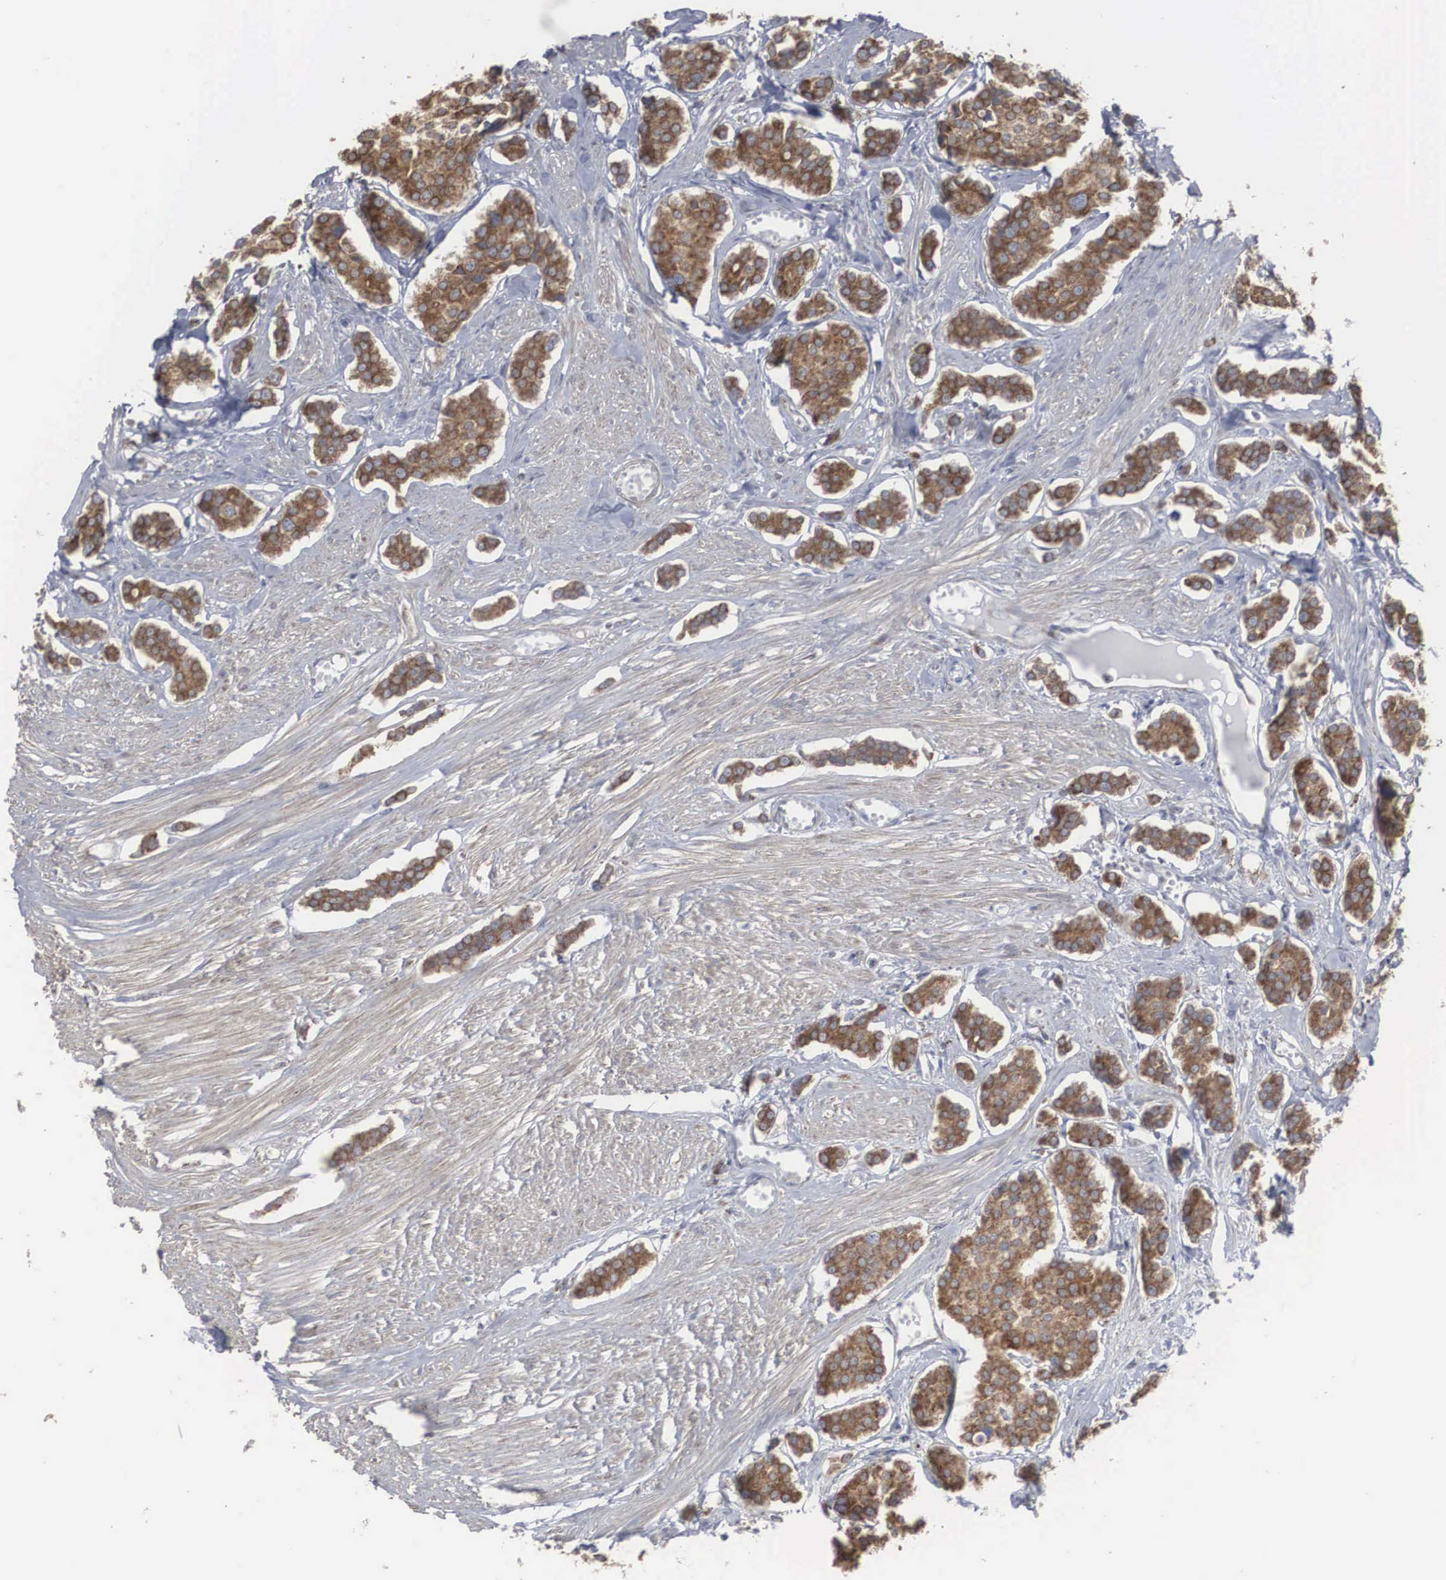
{"staining": {"intensity": "strong", "quantity": ">75%", "location": "cytoplasmic/membranous"}, "tissue": "carcinoid", "cell_type": "Tumor cells", "image_type": "cancer", "snomed": [{"axis": "morphology", "description": "Carcinoid, malignant, NOS"}, {"axis": "topography", "description": "Small intestine"}], "caption": "Carcinoid stained with a protein marker demonstrates strong staining in tumor cells.", "gene": "MIA2", "patient": {"sex": "male", "age": 60}}